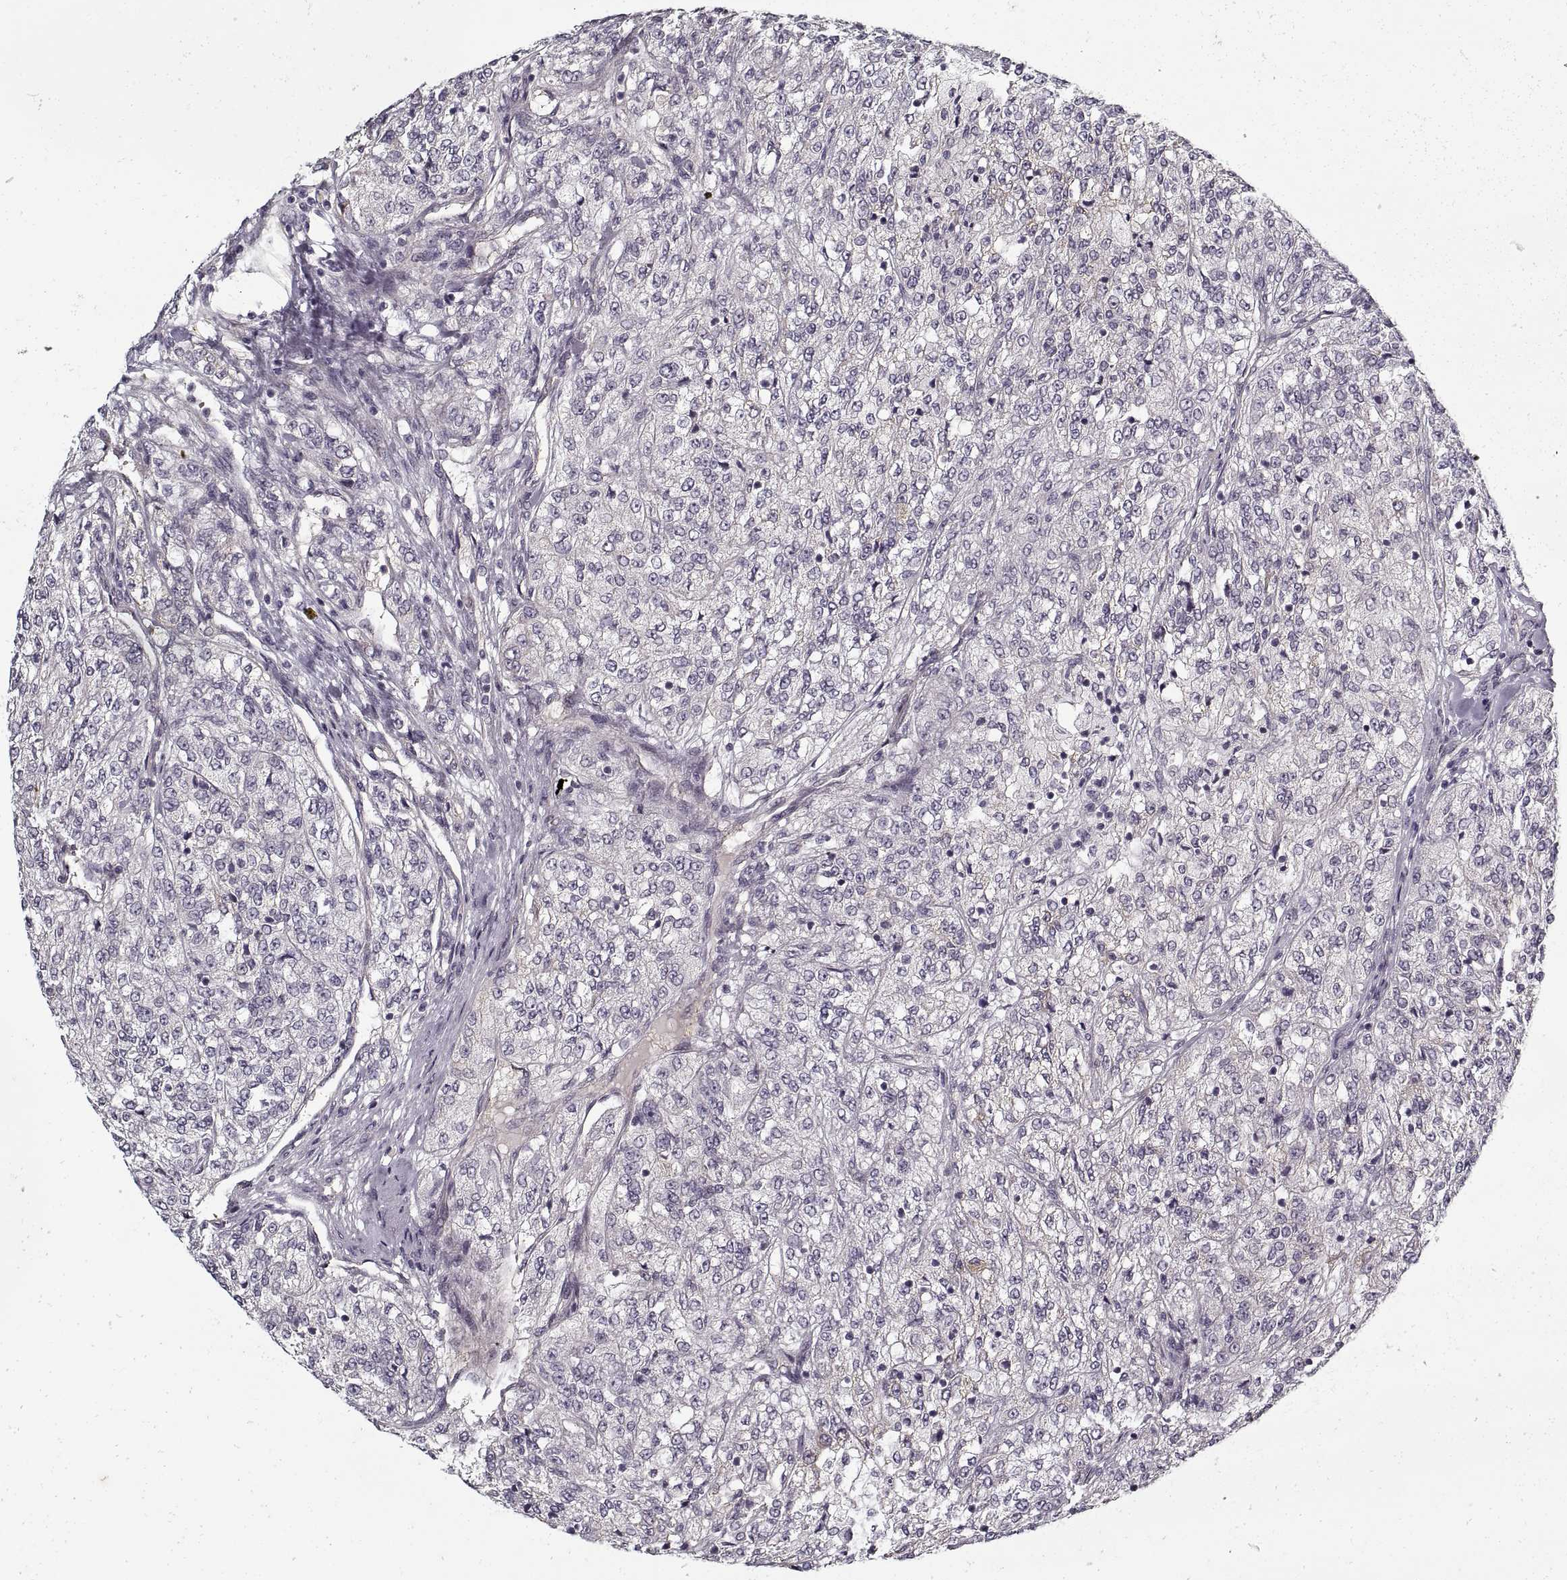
{"staining": {"intensity": "negative", "quantity": "none", "location": "none"}, "tissue": "renal cancer", "cell_type": "Tumor cells", "image_type": "cancer", "snomed": [{"axis": "morphology", "description": "Adenocarcinoma, NOS"}, {"axis": "topography", "description": "Kidney"}], "caption": "Immunohistochemical staining of human adenocarcinoma (renal) reveals no significant positivity in tumor cells.", "gene": "LAMB2", "patient": {"sex": "female", "age": 63}}